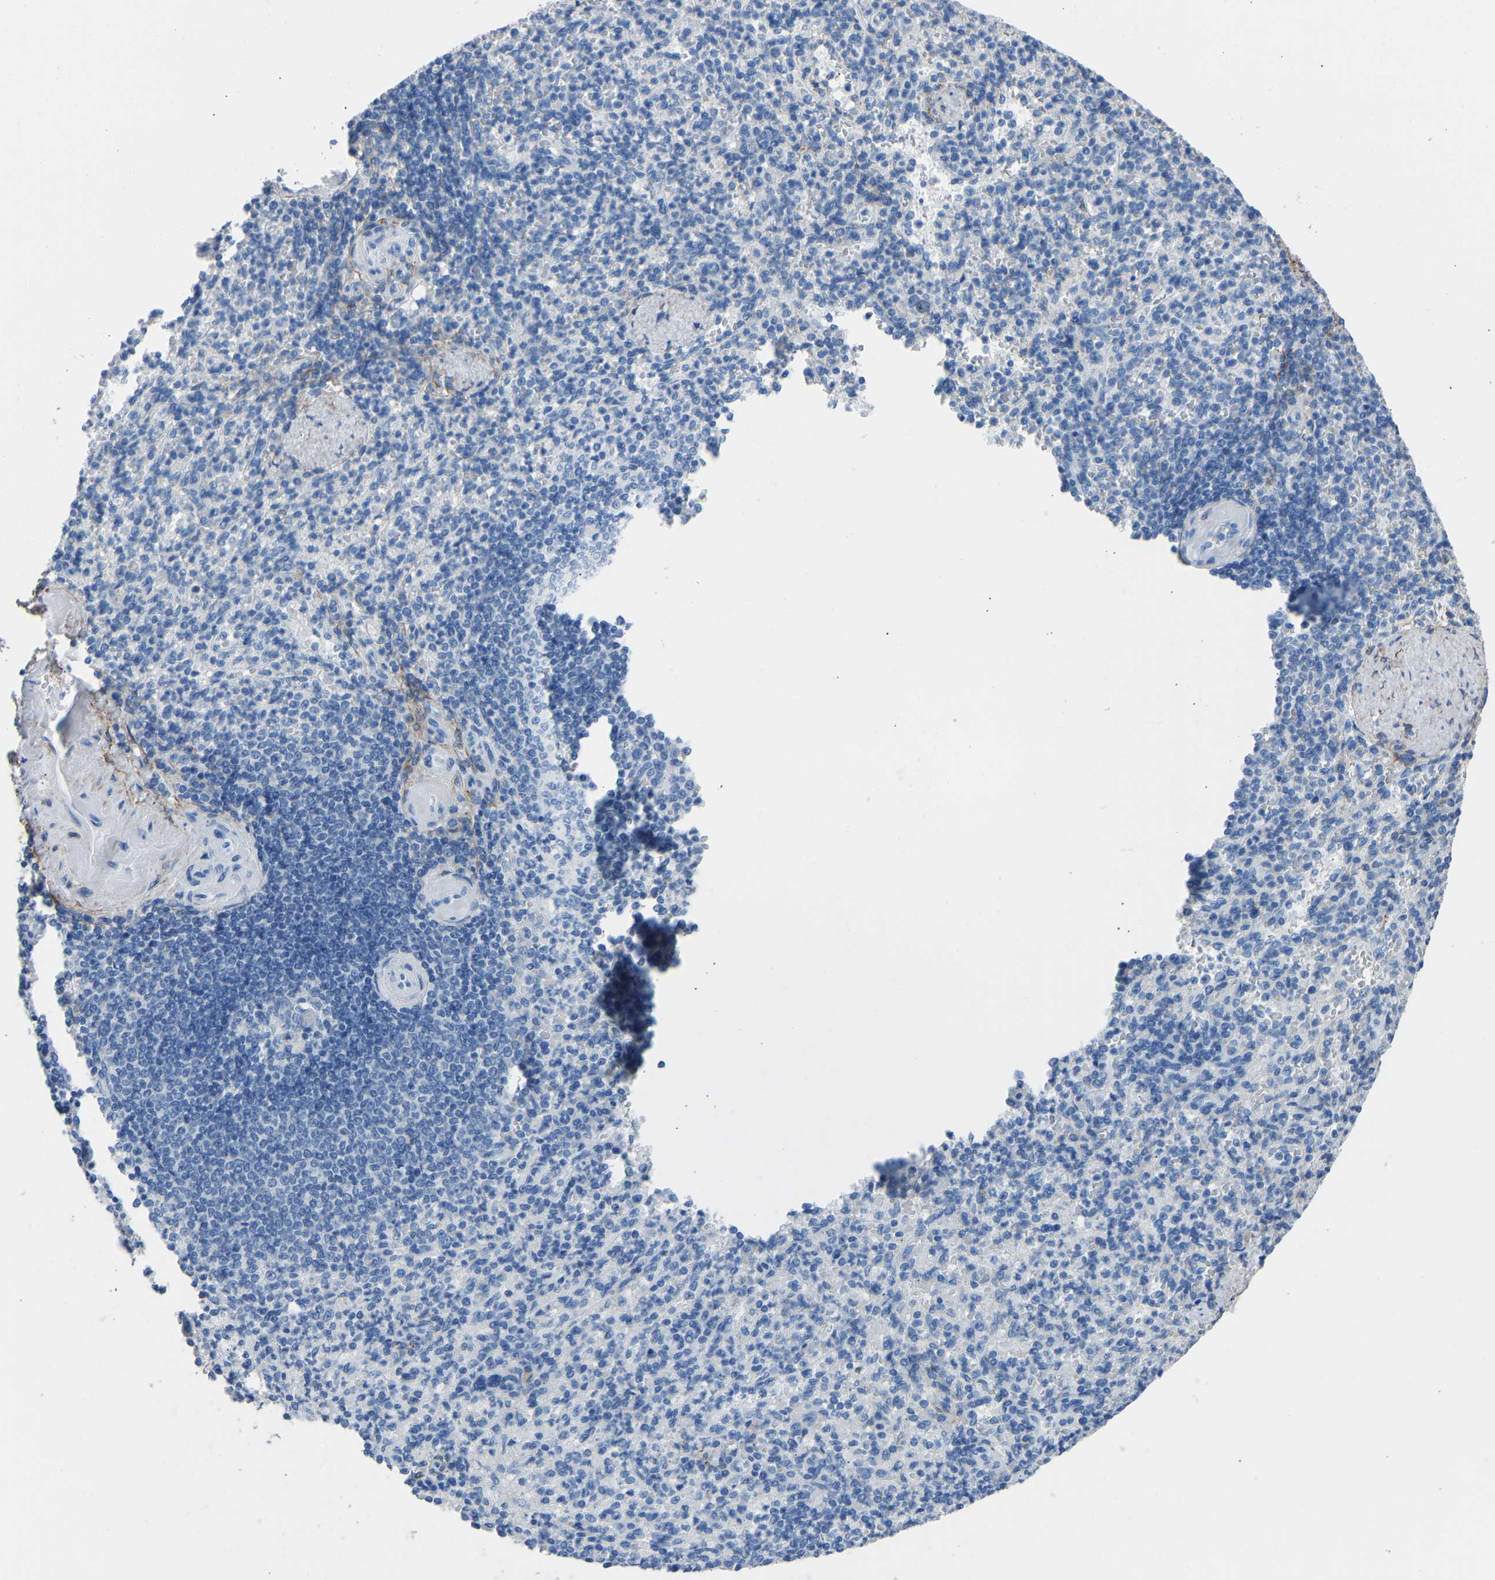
{"staining": {"intensity": "negative", "quantity": "none", "location": "none"}, "tissue": "spleen", "cell_type": "Cells in red pulp", "image_type": "normal", "snomed": [{"axis": "morphology", "description": "Normal tissue, NOS"}, {"axis": "topography", "description": "Spleen"}], "caption": "Immunohistochemistry (IHC) histopathology image of benign spleen: human spleen stained with DAB (3,3'-diaminobenzidine) shows no significant protein positivity in cells in red pulp.", "gene": "MYH10", "patient": {"sex": "female", "age": 74}}